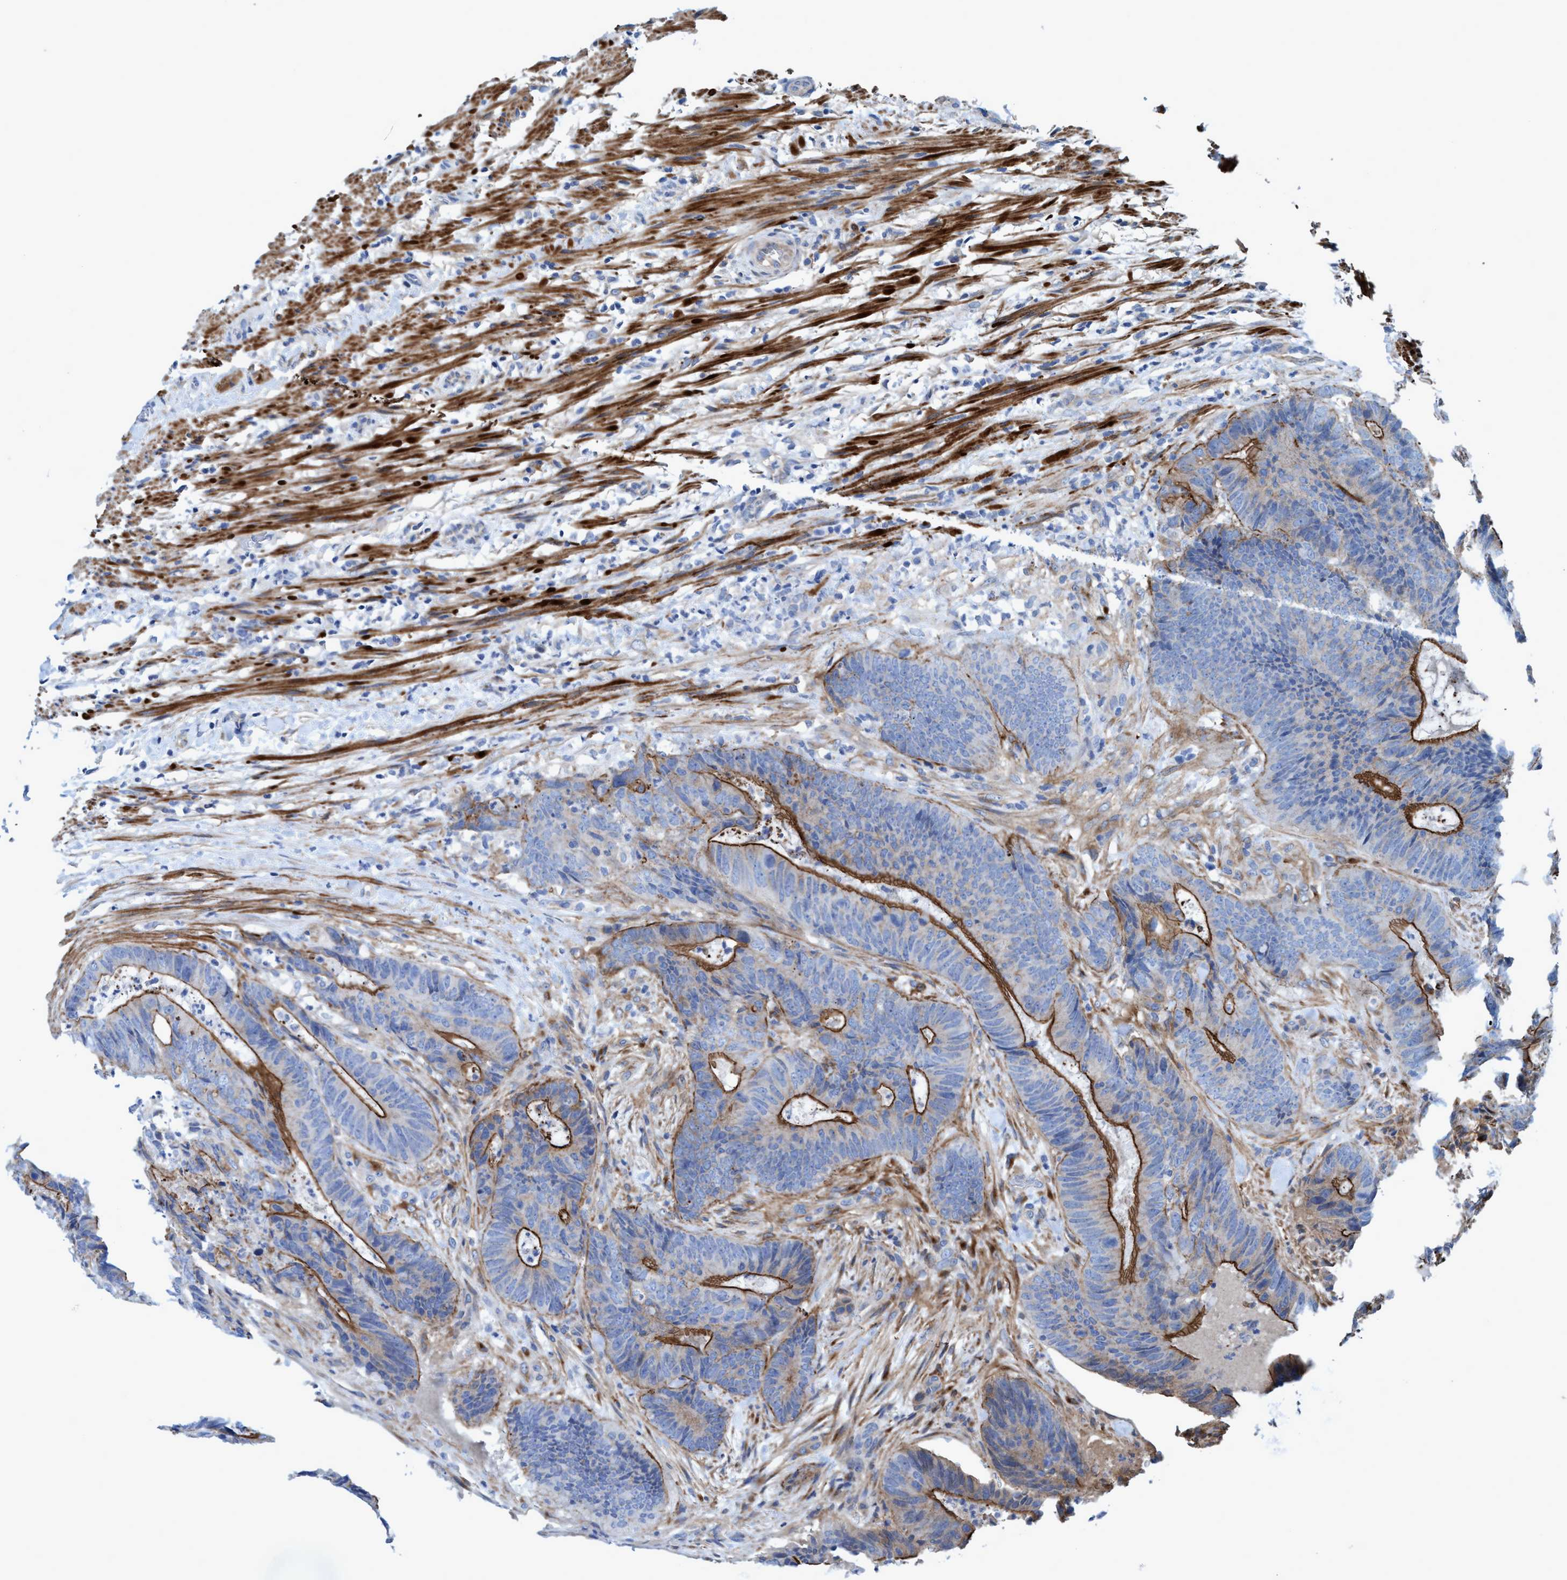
{"staining": {"intensity": "strong", "quantity": "<25%", "location": "cytoplasmic/membranous"}, "tissue": "colorectal cancer", "cell_type": "Tumor cells", "image_type": "cancer", "snomed": [{"axis": "morphology", "description": "Adenocarcinoma, NOS"}, {"axis": "topography", "description": "Colon"}], "caption": "Immunohistochemistry photomicrograph of neoplastic tissue: human colorectal cancer (adenocarcinoma) stained using IHC exhibits medium levels of strong protein expression localized specifically in the cytoplasmic/membranous of tumor cells, appearing as a cytoplasmic/membranous brown color.", "gene": "GULP1", "patient": {"sex": "male", "age": 56}}